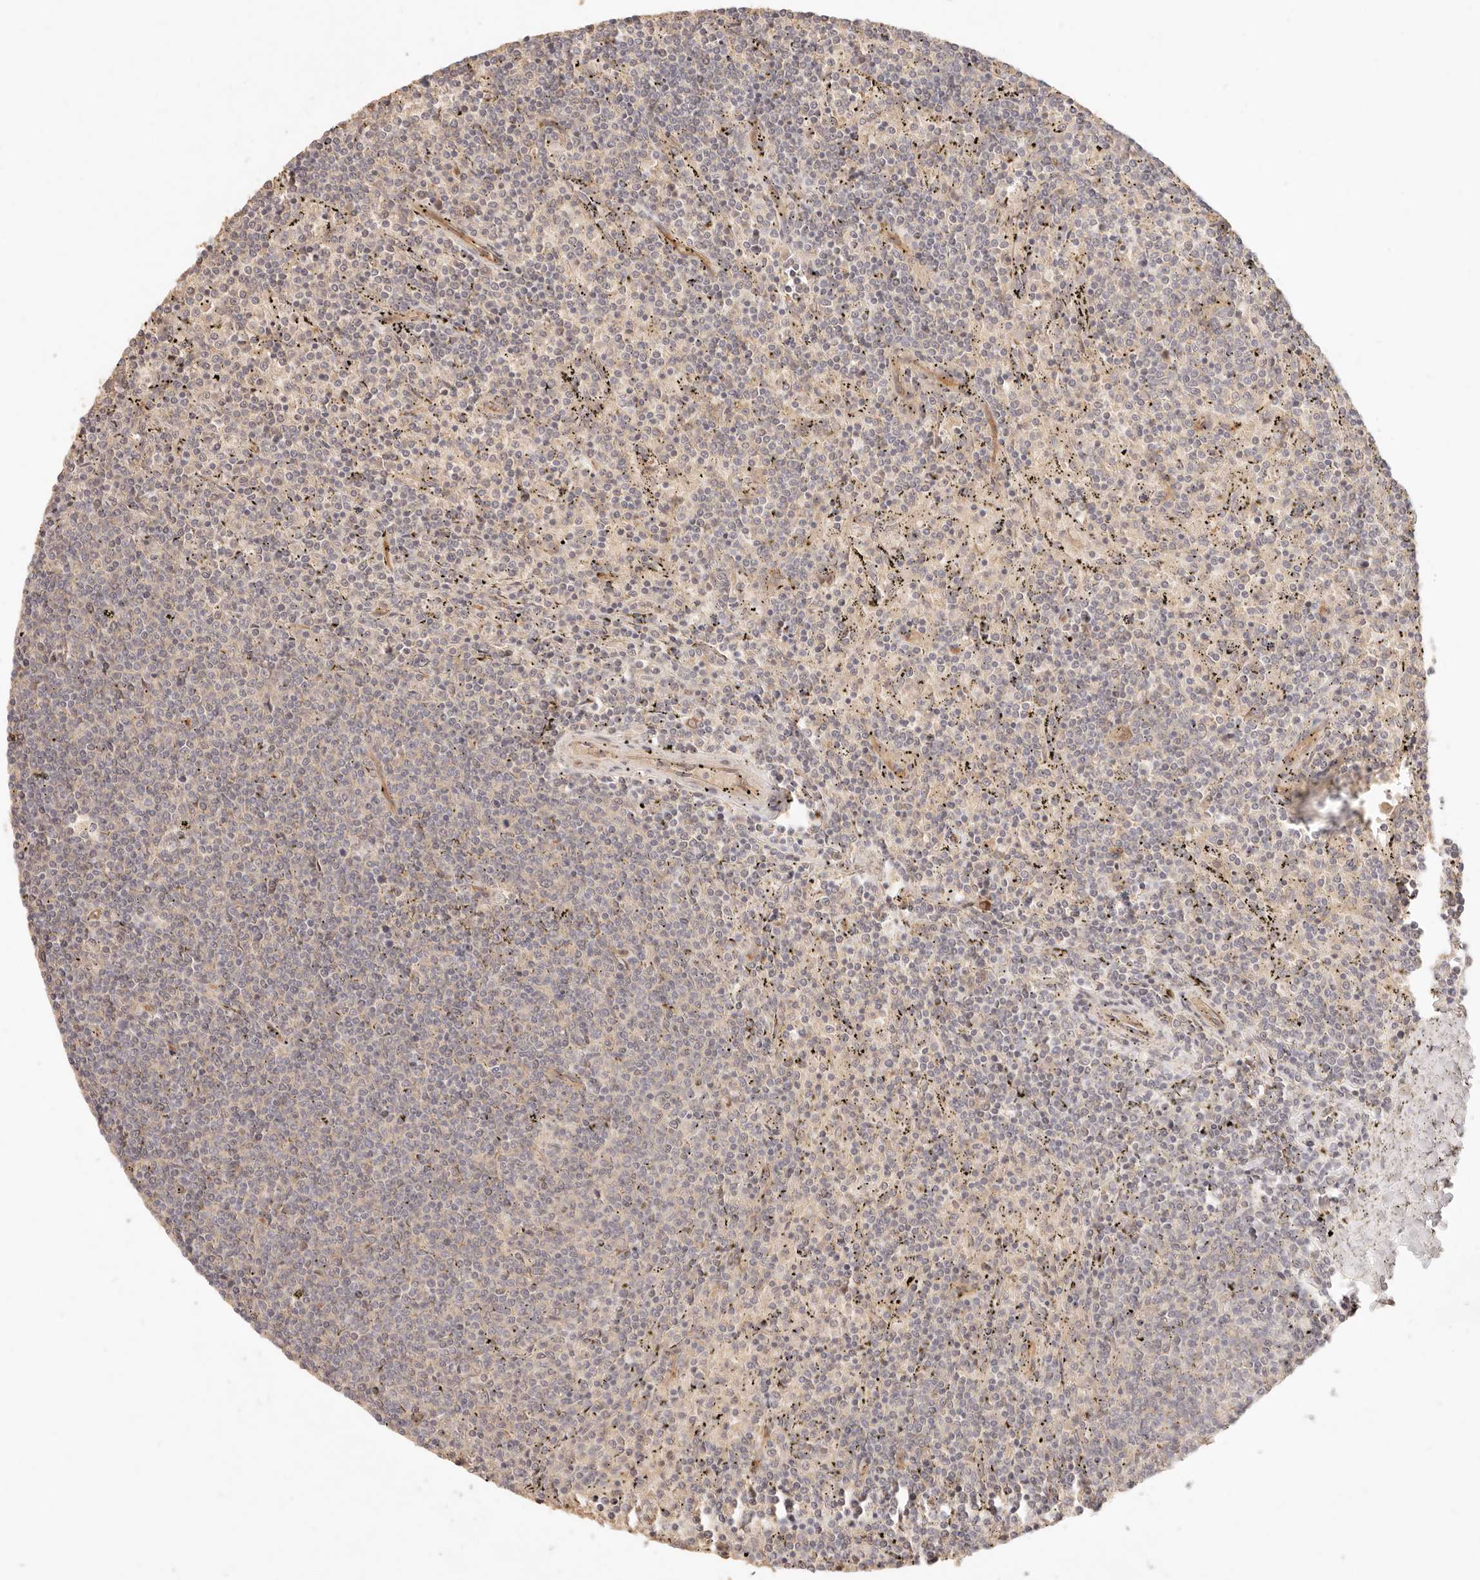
{"staining": {"intensity": "negative", "quantity": "none", "location": "none"}, "tissue": "lymphoma", "cell_type": "Tumor cells", "image_type": "cancer", "snomed": [{"axis": "morphology", "description": "Malignant lymphoma, non-Hodgkin's type, Low grade"}, {"axis": "topography", "description": "Spleen"}], "caption": "Tumor cells are negative for protein expression in human lymphoma.", "gene": "PPP1R3B", "patient": {"sex": "female", "age": 50}}